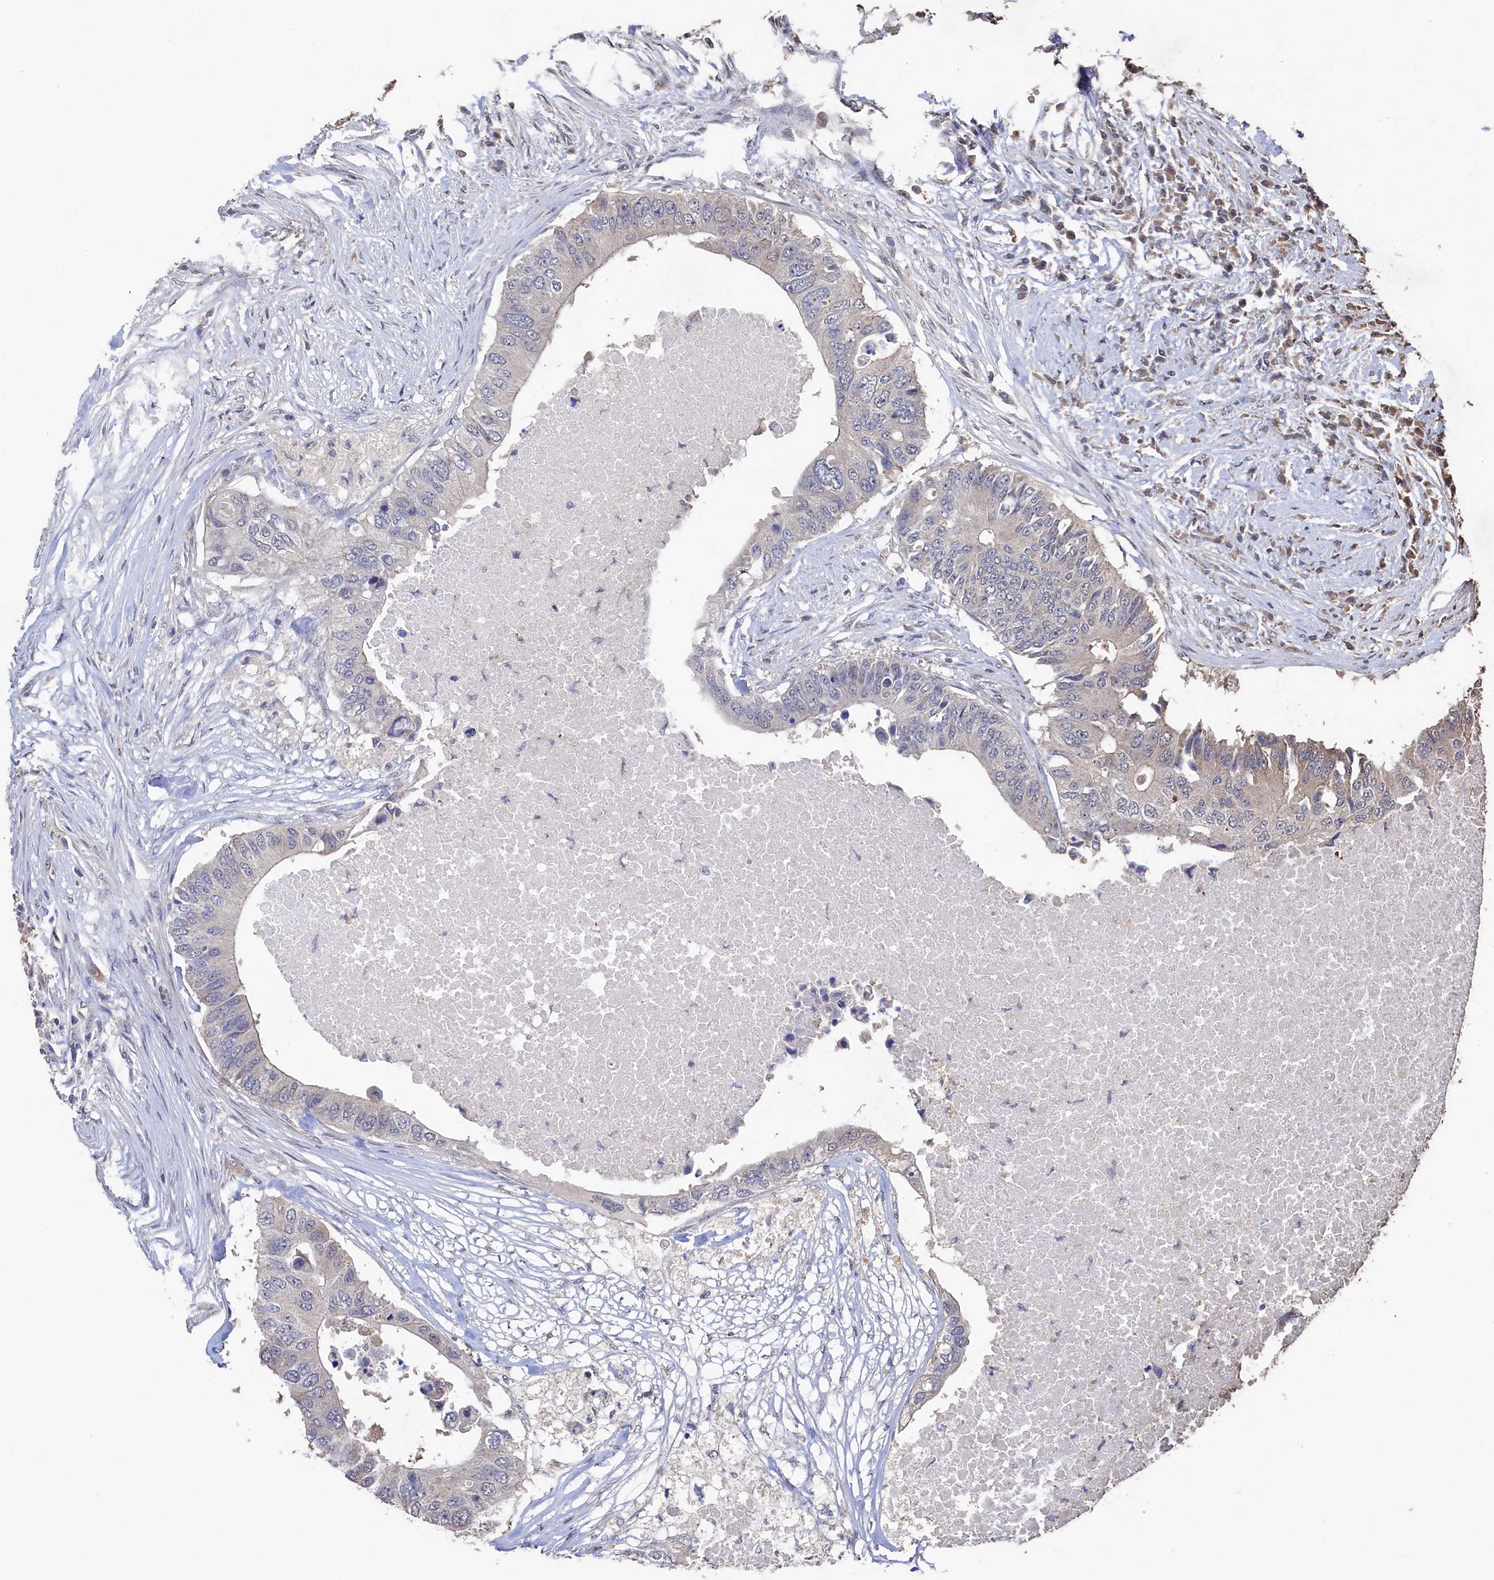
{"staining": {"intensity": "negative", "quantity": "none", "location": "none"}, "tissue": "colorectal cancer", "cell_type": "Tumor cells", "image_type": "cancer", "snomed": [{"axis": "morphology", "description": "Adenocarcinoma, NOS"}, {"axis": "topography", "description": "Colon"}], "caption": "Tumor cells are negative for brown protein staining in colorectal cancer (adenocarcinoma).", "gene": "PIGN", "patient": {"sex": "male", "age": 71}}